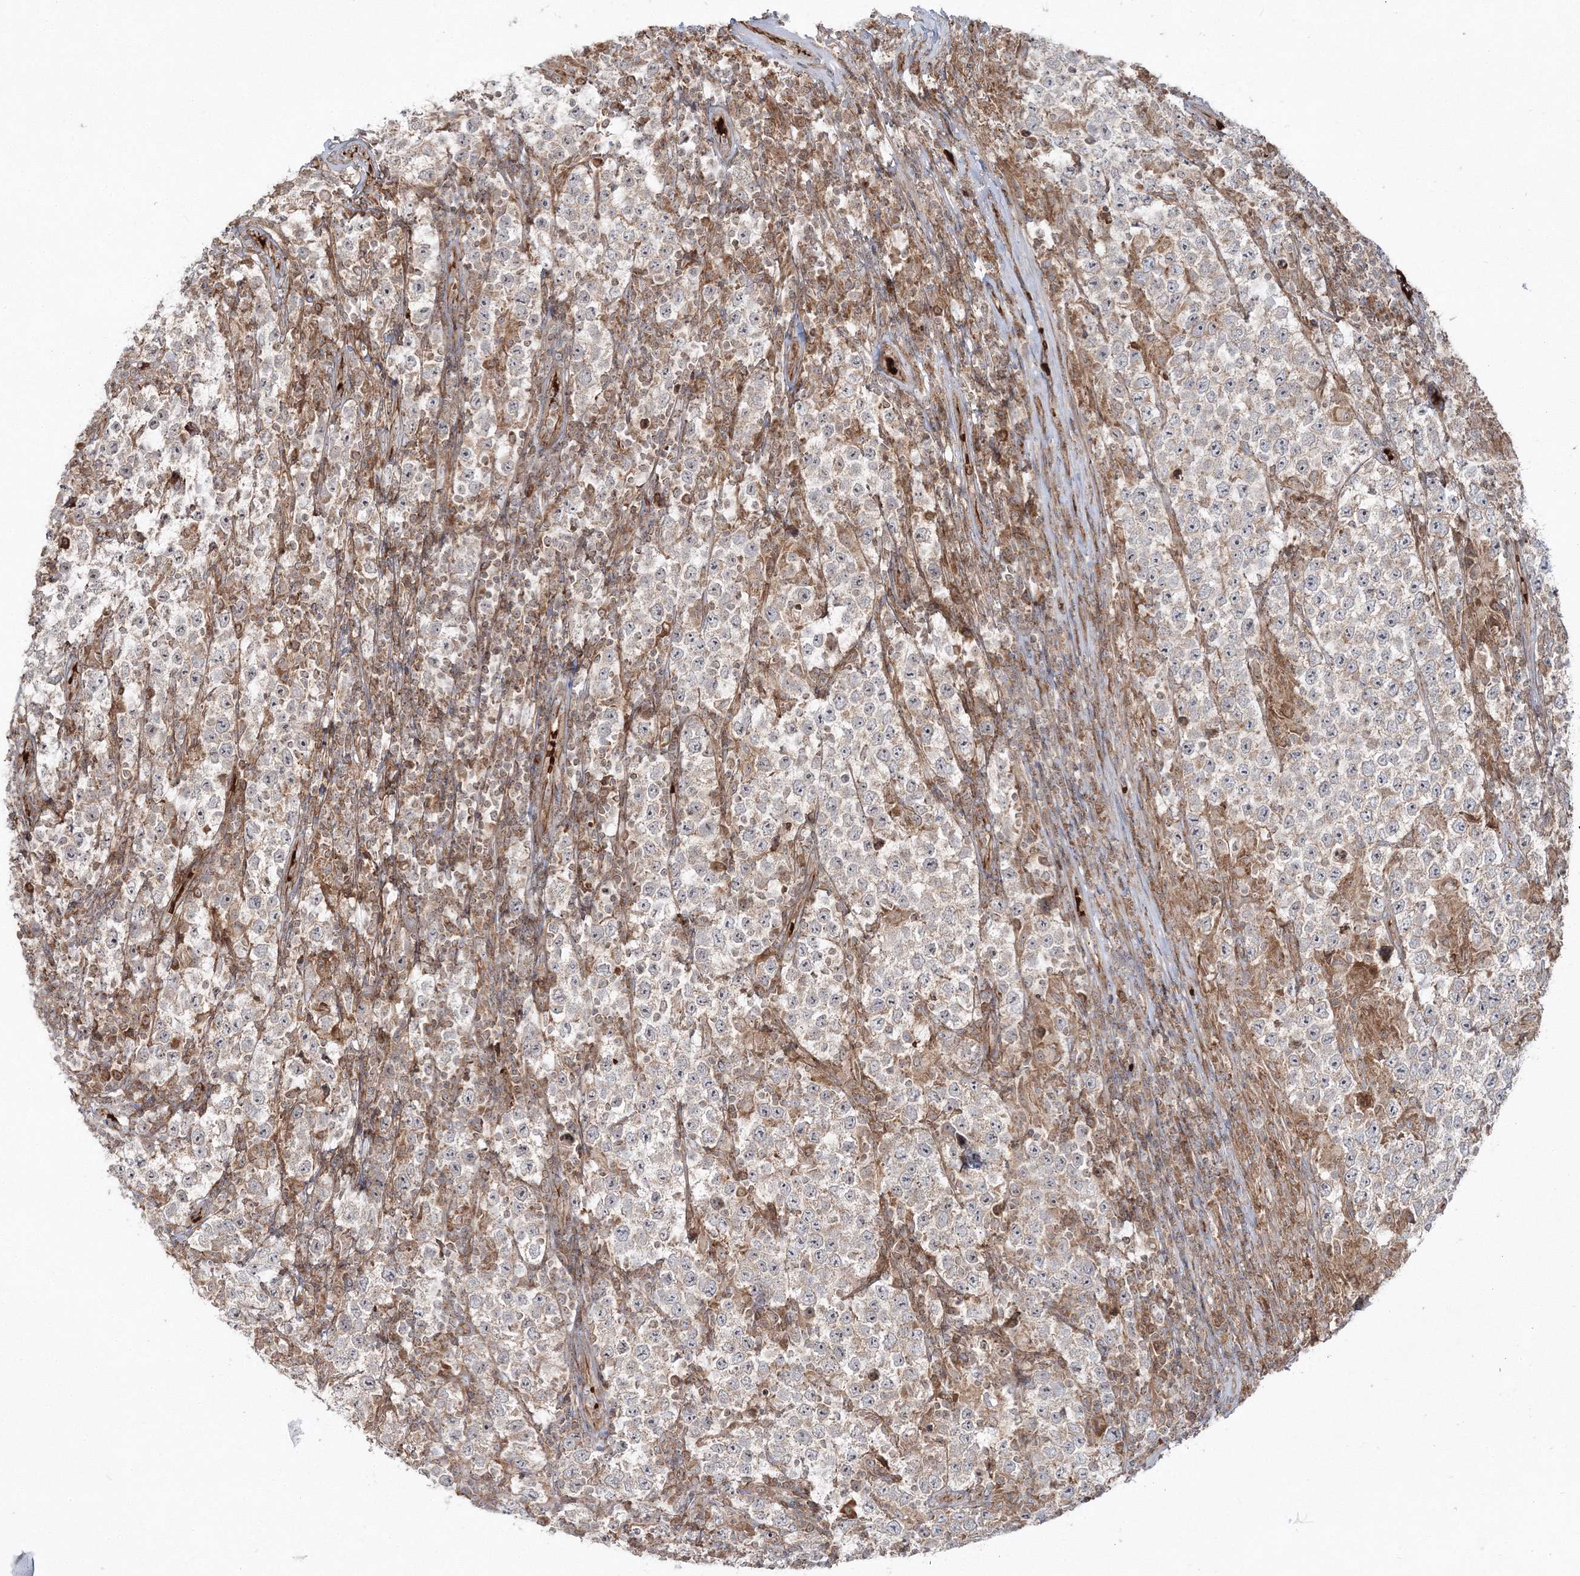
{"staining": {"intensity": "negative", "quantity": "none", "location": "none"}, "tissue": "testis cancer", "cell_type": "Tumor cells", "image_type": "cancer", "snomed": [{"axis": "morphology", "description": "Normal tissue, NOS"}, {"axis": "morphology", "description": "Urothelial carcinoma, High grade"}, {"axis": "morphology", "description": "Seminoma, NOS"}, {"axis": "morphology", "description": "Carcinoma, Embryonal, NOS"}, {"axis": "topography", "description": "Urinary bladder"}, {"axis": "topography", "description": "Testis"}], "caption": "Immunohistochemistry (IHC) histopathology image of neoplastic tissue: testis cancer stained with DAB (3,3'-diaminobenzidine) displays no significant protein positivity in tumor cells.", "gene": "PCBD2", "patient": {"sex": "male", "age": 41}}